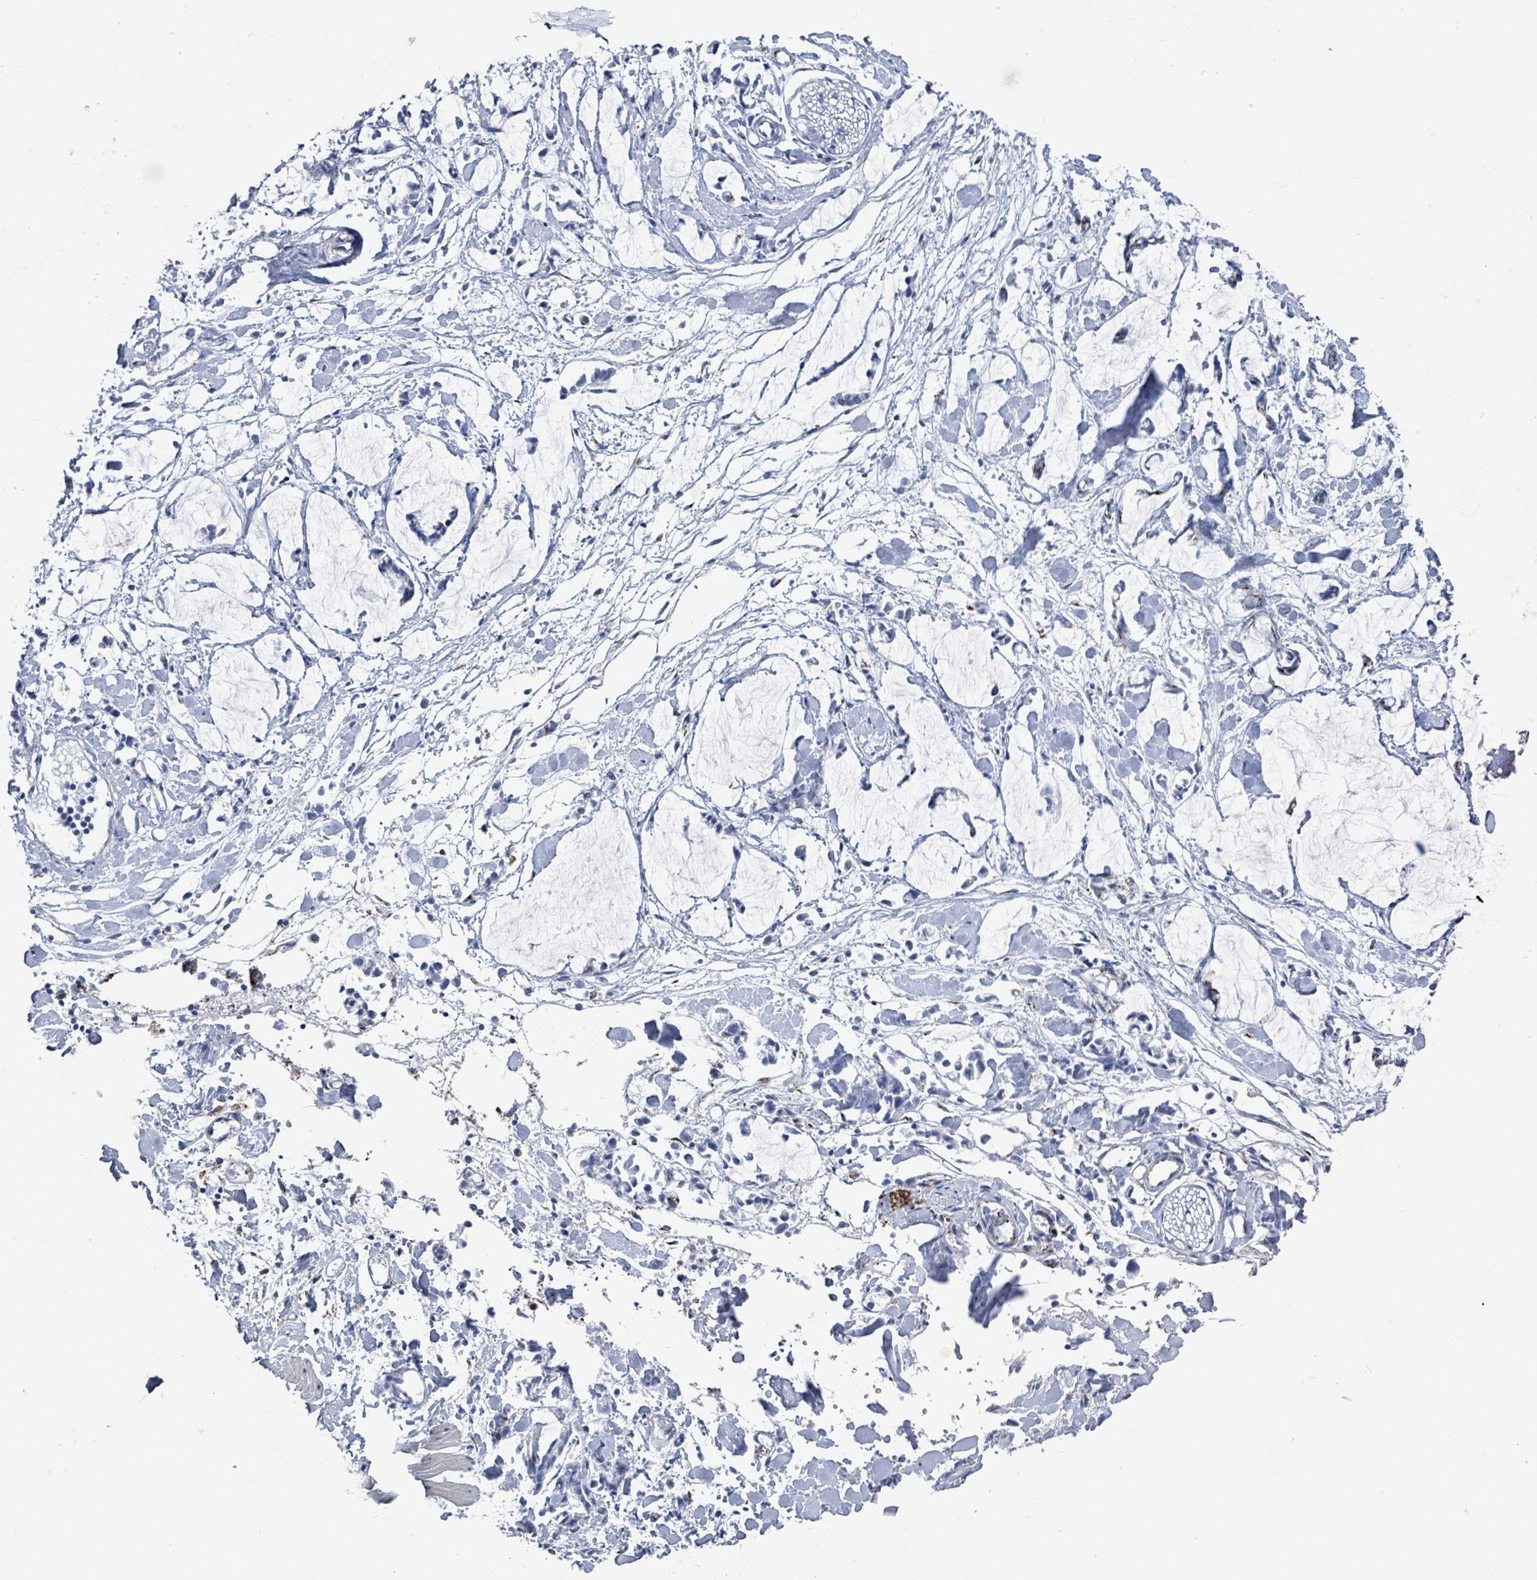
{"staining": {"intensity": "negative", "quantity": "none", "location": "none"}, "tissue": "adipose tissue", "cell_type": "Adipocytes", "image_type": "normal", "snomed": [{"axis": "morphology", "description": "Normal tissue, NOS"}, {"axis": "morphology", "description": "Adenocarcinoma, NOS"}, {"axis": "topography", "description": "Smooth muscle"}, {"axis": "topography", "description": "Colon"}], "caption": "Immunohistochemistry (IHC) photomicrograph of unremarkable adipose tissue stained for a protein (brown), which demonstrates no staining in adipocytes. (DAB (3,3'-diaminobenzidine) immunohistochemistry, high magnification).", "gene": "DCAF5", "patient": {"sex": "male", "age": 14}}